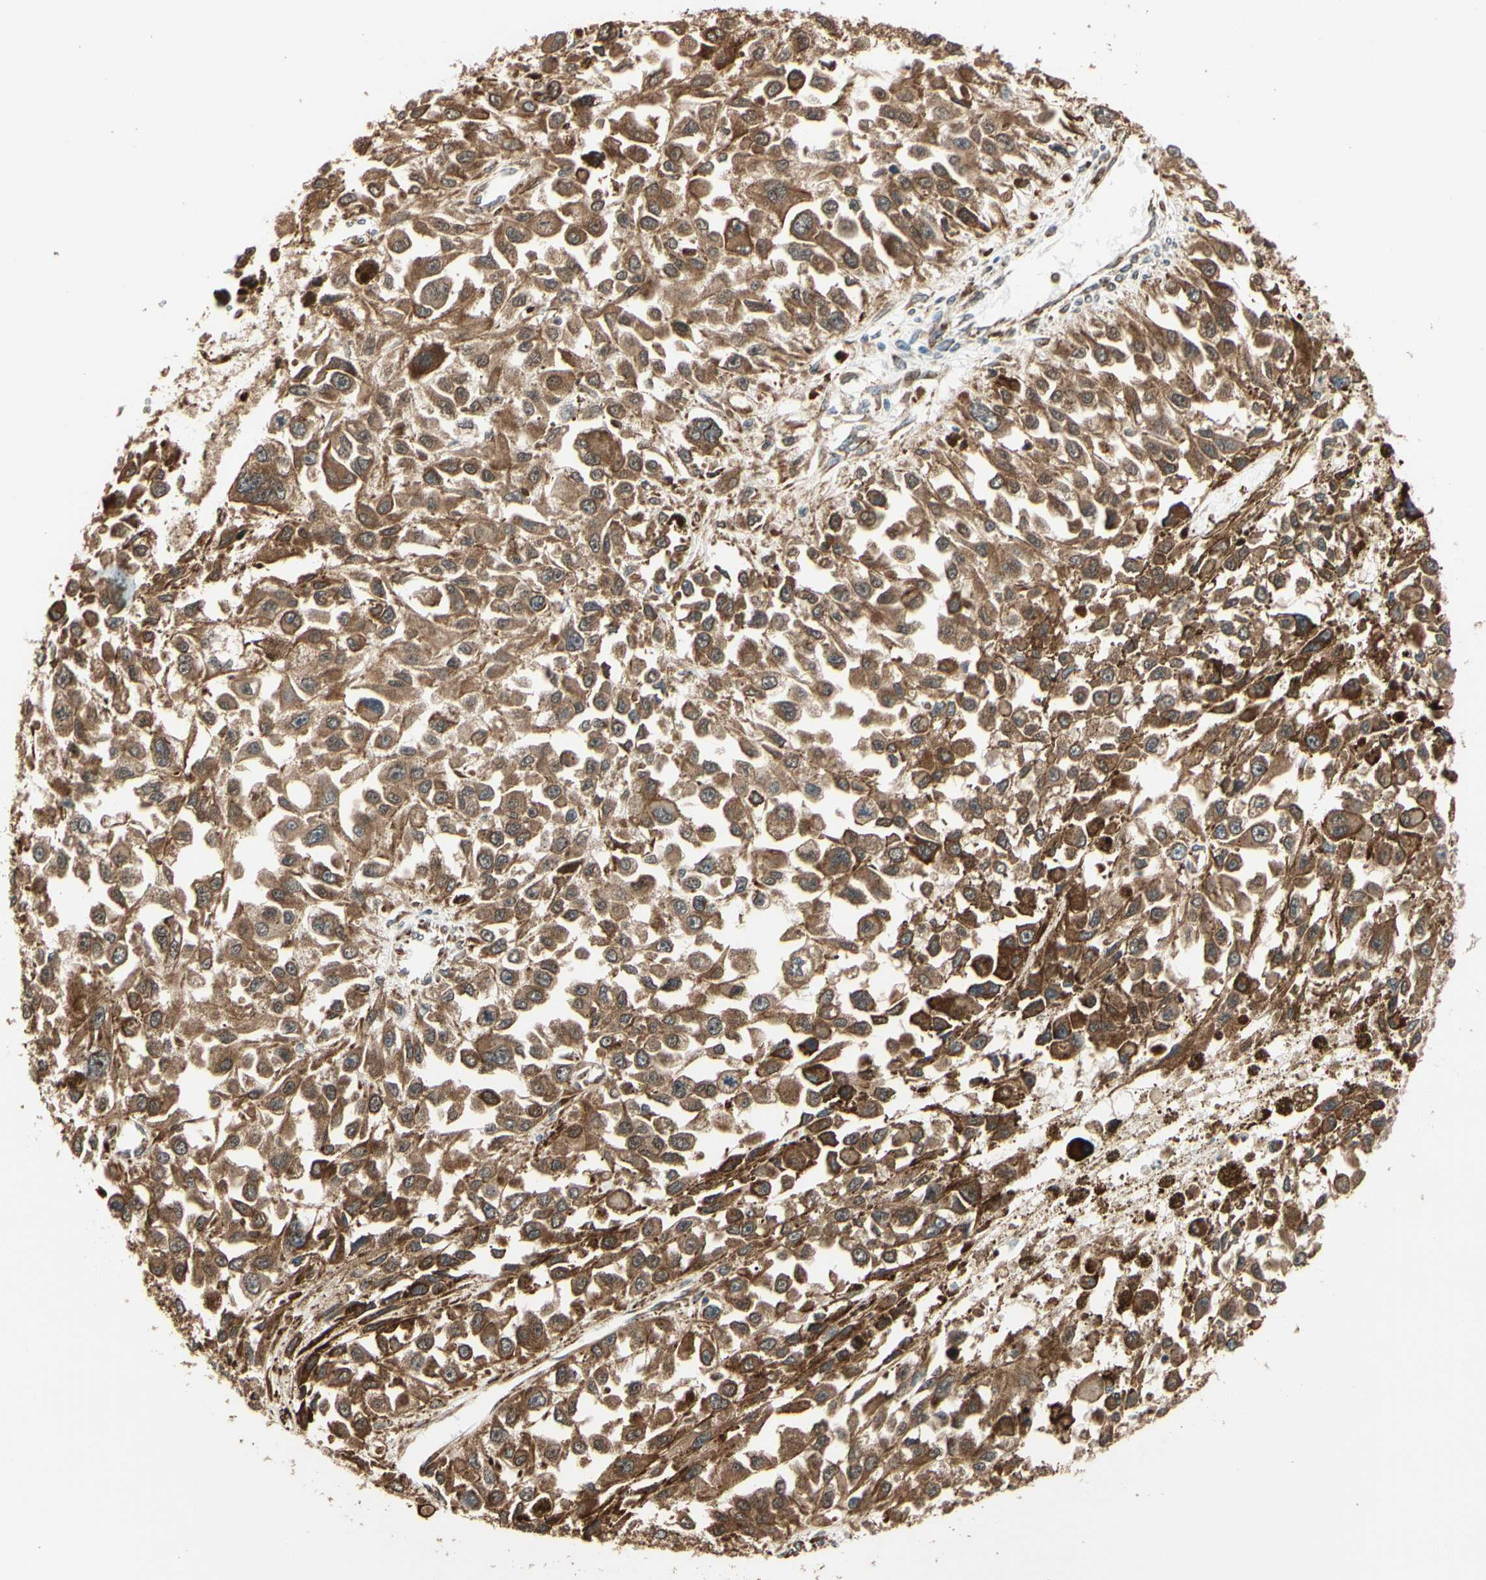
{"staining": {"intensity": "moderate", "quantity": ">75%", "location": "cytoplasmic/membranous"}, "tissue": "melanoma", "cell_type": "Tumor cells", "image_type": "cancer", "snomed": [{"axis": "morphology", "description": "Malignant melanoma, Metastatic site"}, {"axis": "topography", "description": "Lymph node"}], "caption": "Immunohistochemical staining of melanoma reveals medium levels of moderate cytoplasmic/membranous protein expression in about >75% of tumor cells.", "gene": "HSP90B1", "patient": {"sex": "male", "age": 59}}